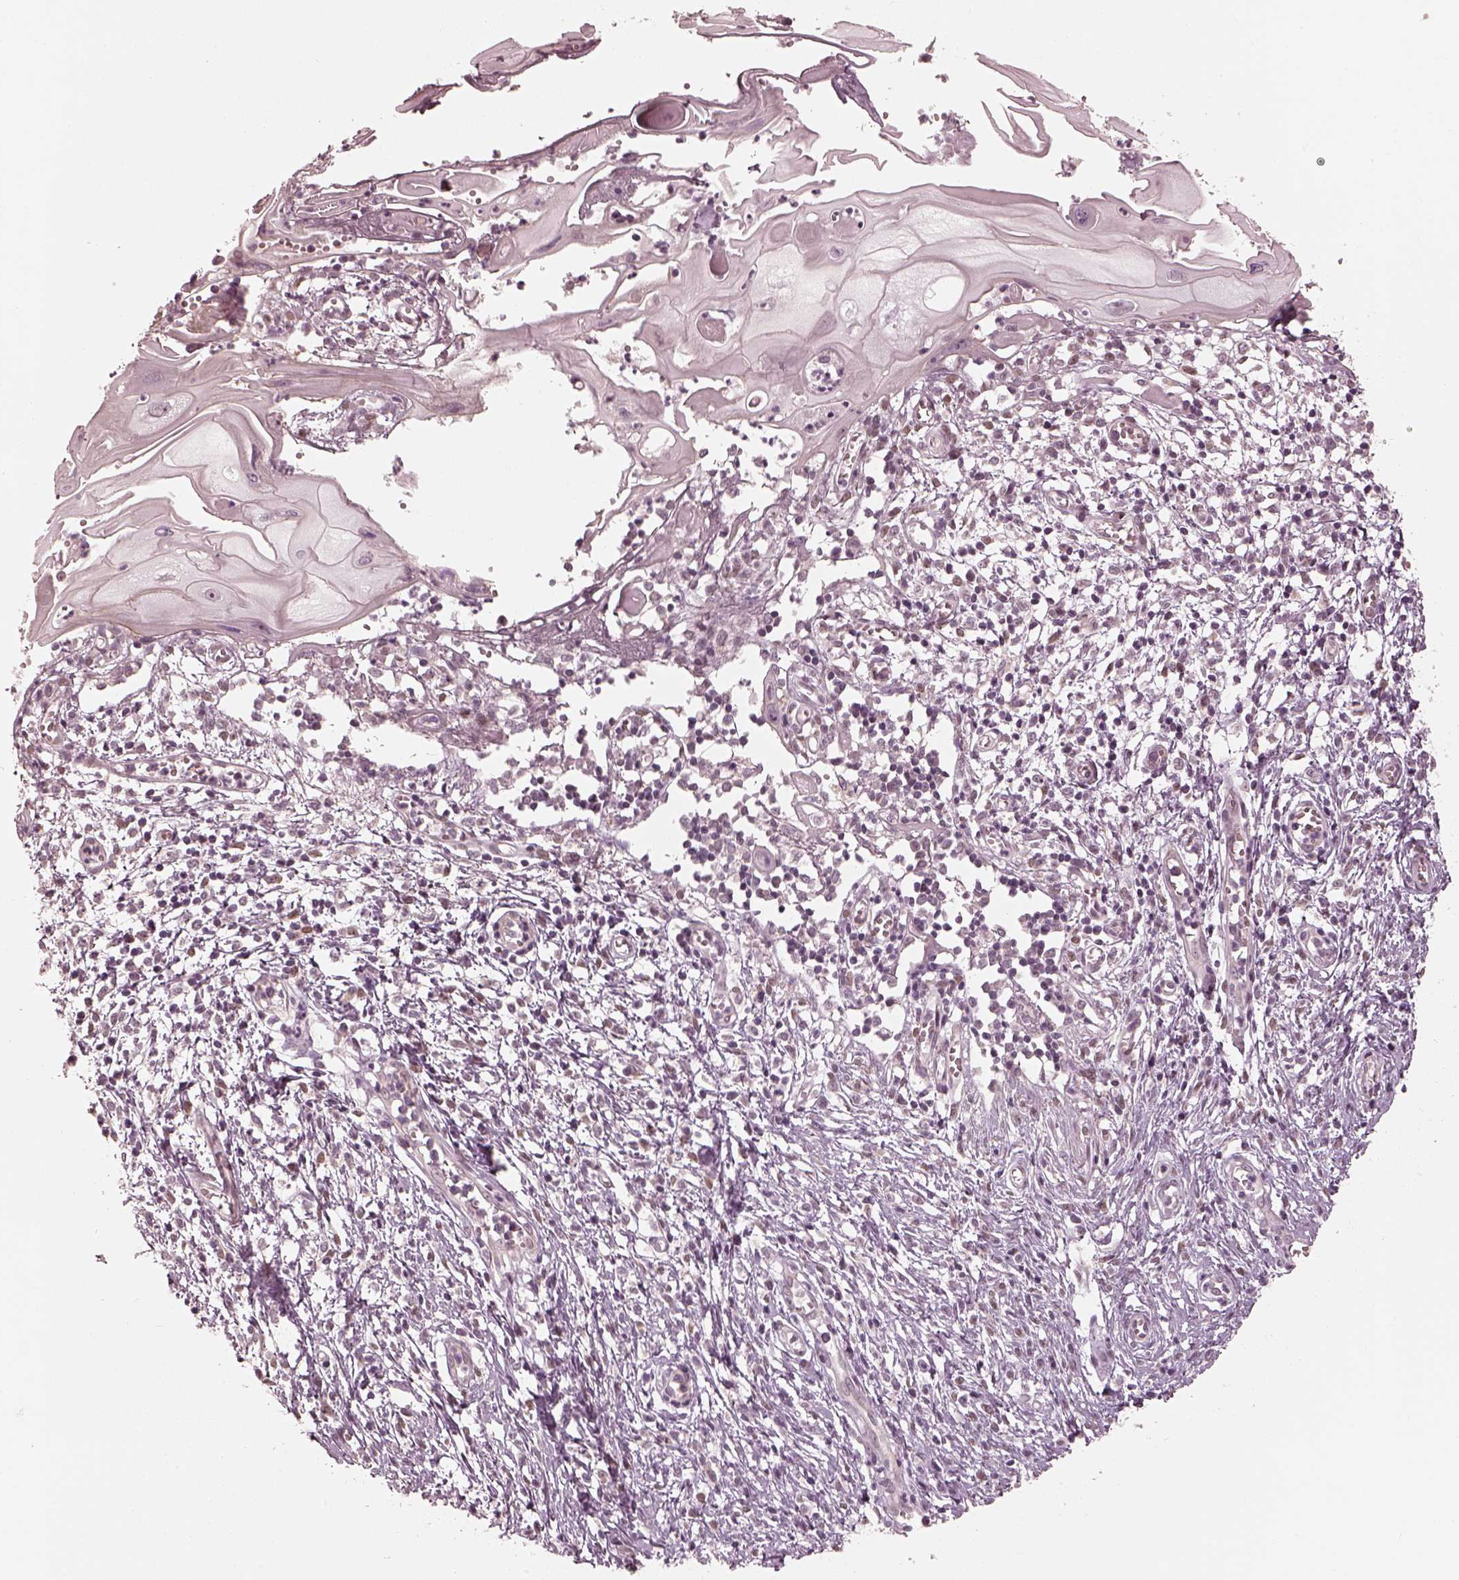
{"staining": {"intensity": "negative", "quantity": "none", "location": "none"}, "tissue": "cervical cancer", "cell_type": "Tumor cells", "image_type": "cancer", "snomed": [{"axis": "morphology", "description": "Squamous cell carcinoma, NOS"}, {"axis": "topography", "description": "Cervix"}], "caption": "The IHC histopathology image has no significant staining in tumor cells of cervical squamous cell carcinoma tissue.", "gene": "IQCB1", "patient": {"sex": "female", "age": 30}}